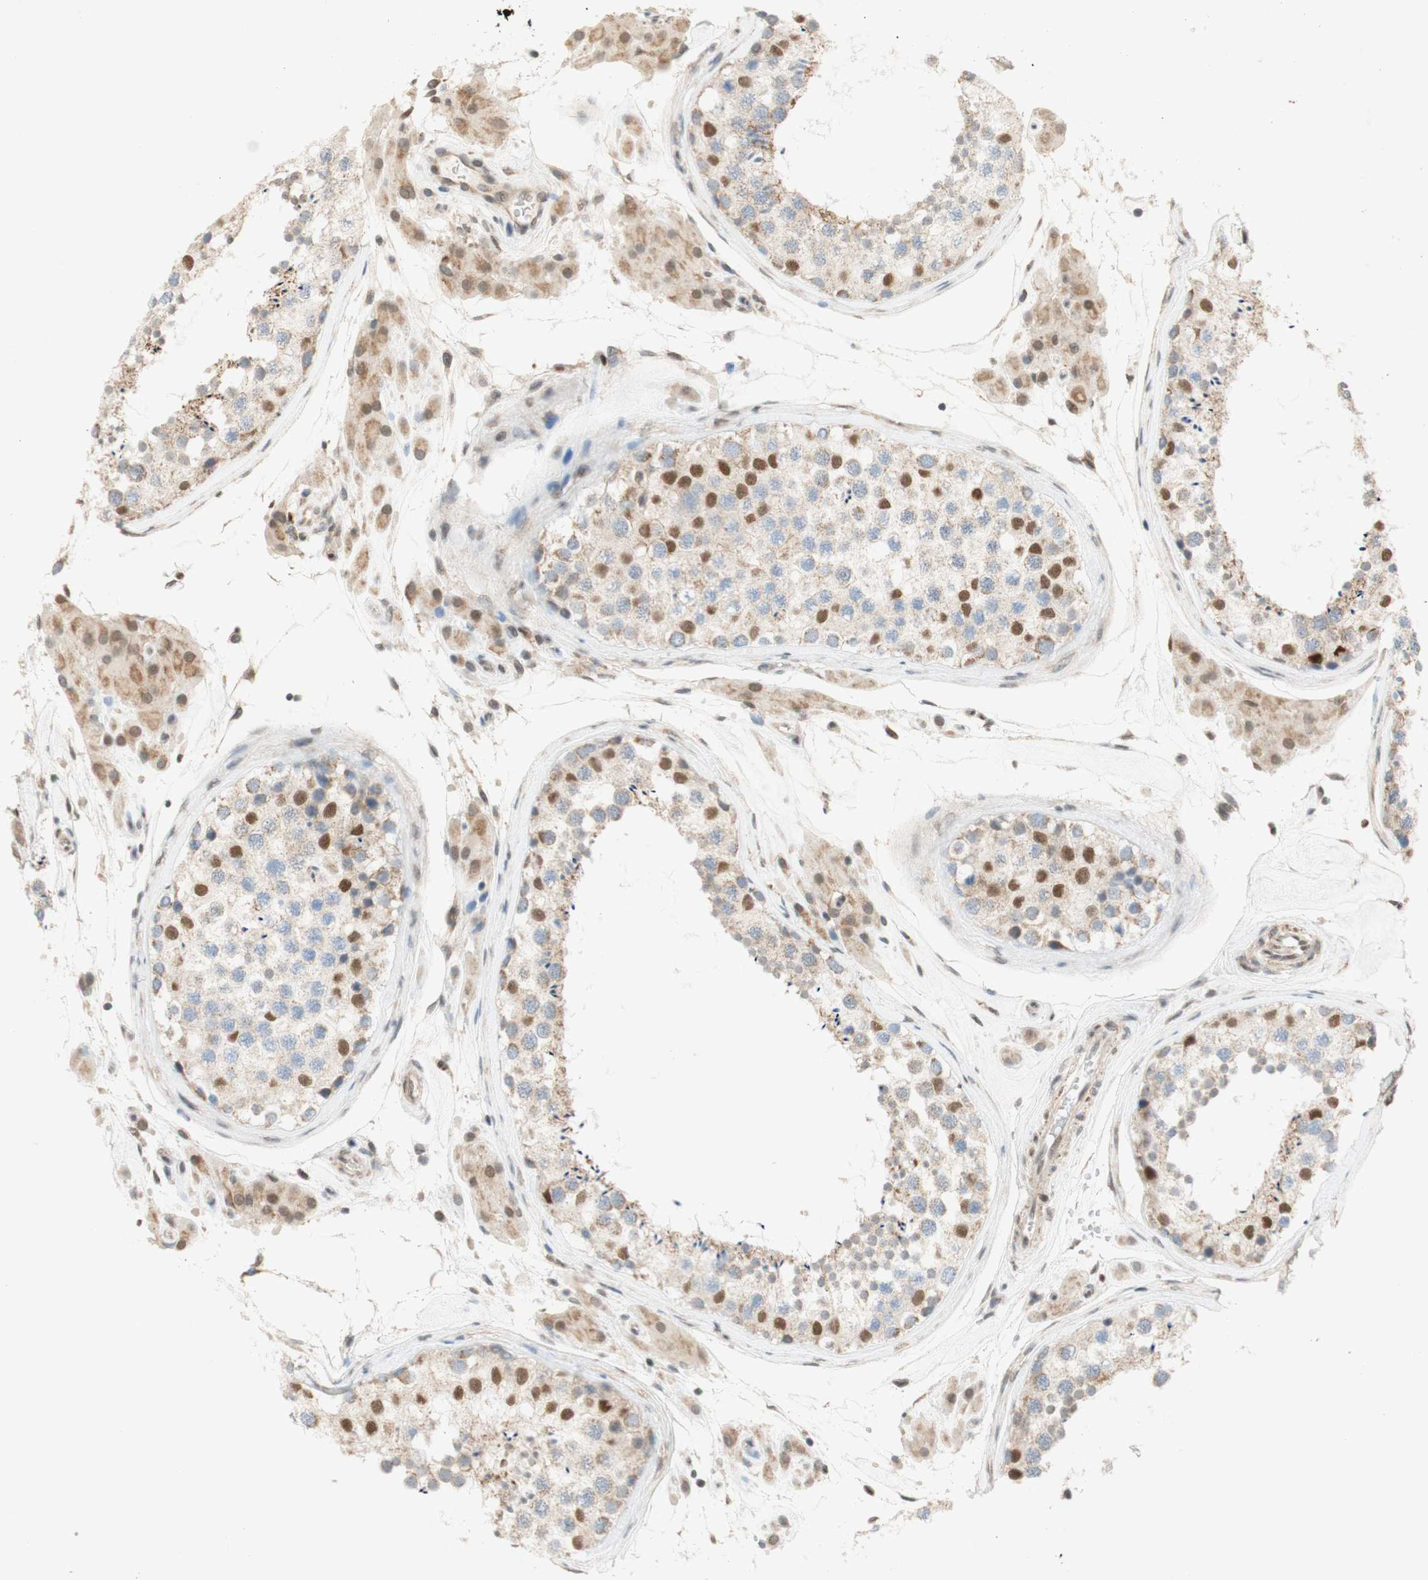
{"staining": {"intensity": "moderate", "quantity": "25%-75%", "location": "nuclear"}, "tissue": "testis", "cell_type": "Cells in seminiferous ducts", "image_type": "normal", "snomed": [{"axis": "morphology", "description": "Normal tissue, NOS"}, {"axis": "topography", "description": "Testis"}], "caption": "A brown stain highlights moderate nuclear staining of a protein in cells in seminiferous ducts of unremarkable human testis.", "gene": "DNMT3A", "patient": {"sex": "male", "age": 46}}